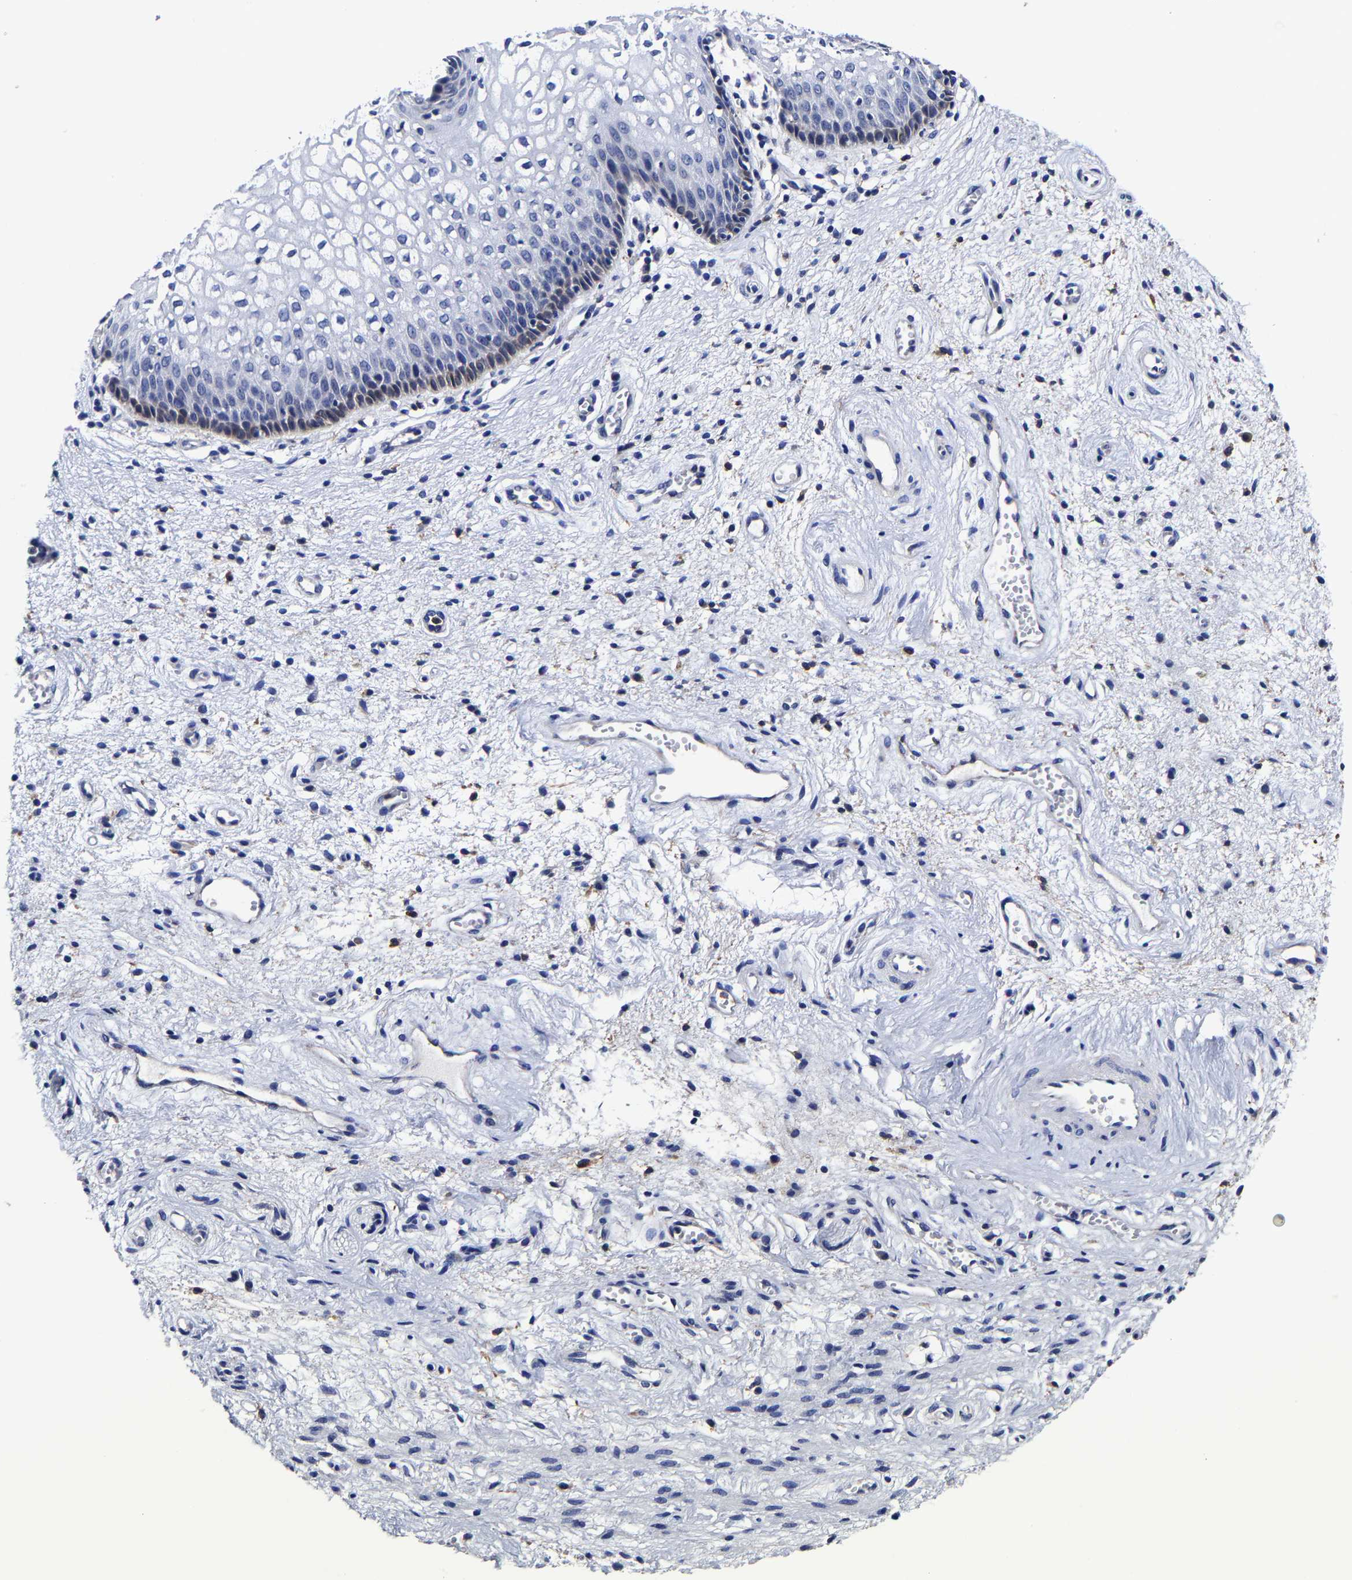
{"staining": {"intensity": "moderate", "quantity": "<25%", "location": "cytoplasmic/membranous"}, "tissue": "vagina", "cell_type": "Squamous epithelial cells", "image_type": "normal", "snomed": [{"axis": "morphology", "description": "Normal tissue, NOS"}, {"axis": "topography", "description": "Vagina"}], "caption": "Protein staining of benign vagina reveals moderate cytoplasmic/membranous staining in about <25% of squamous epithelial cells. Ihc stains the protein of interest in brown and the nuclei are stained blue.", "gene": "AASS", "patient": {"sex": "female", "age": 34}}